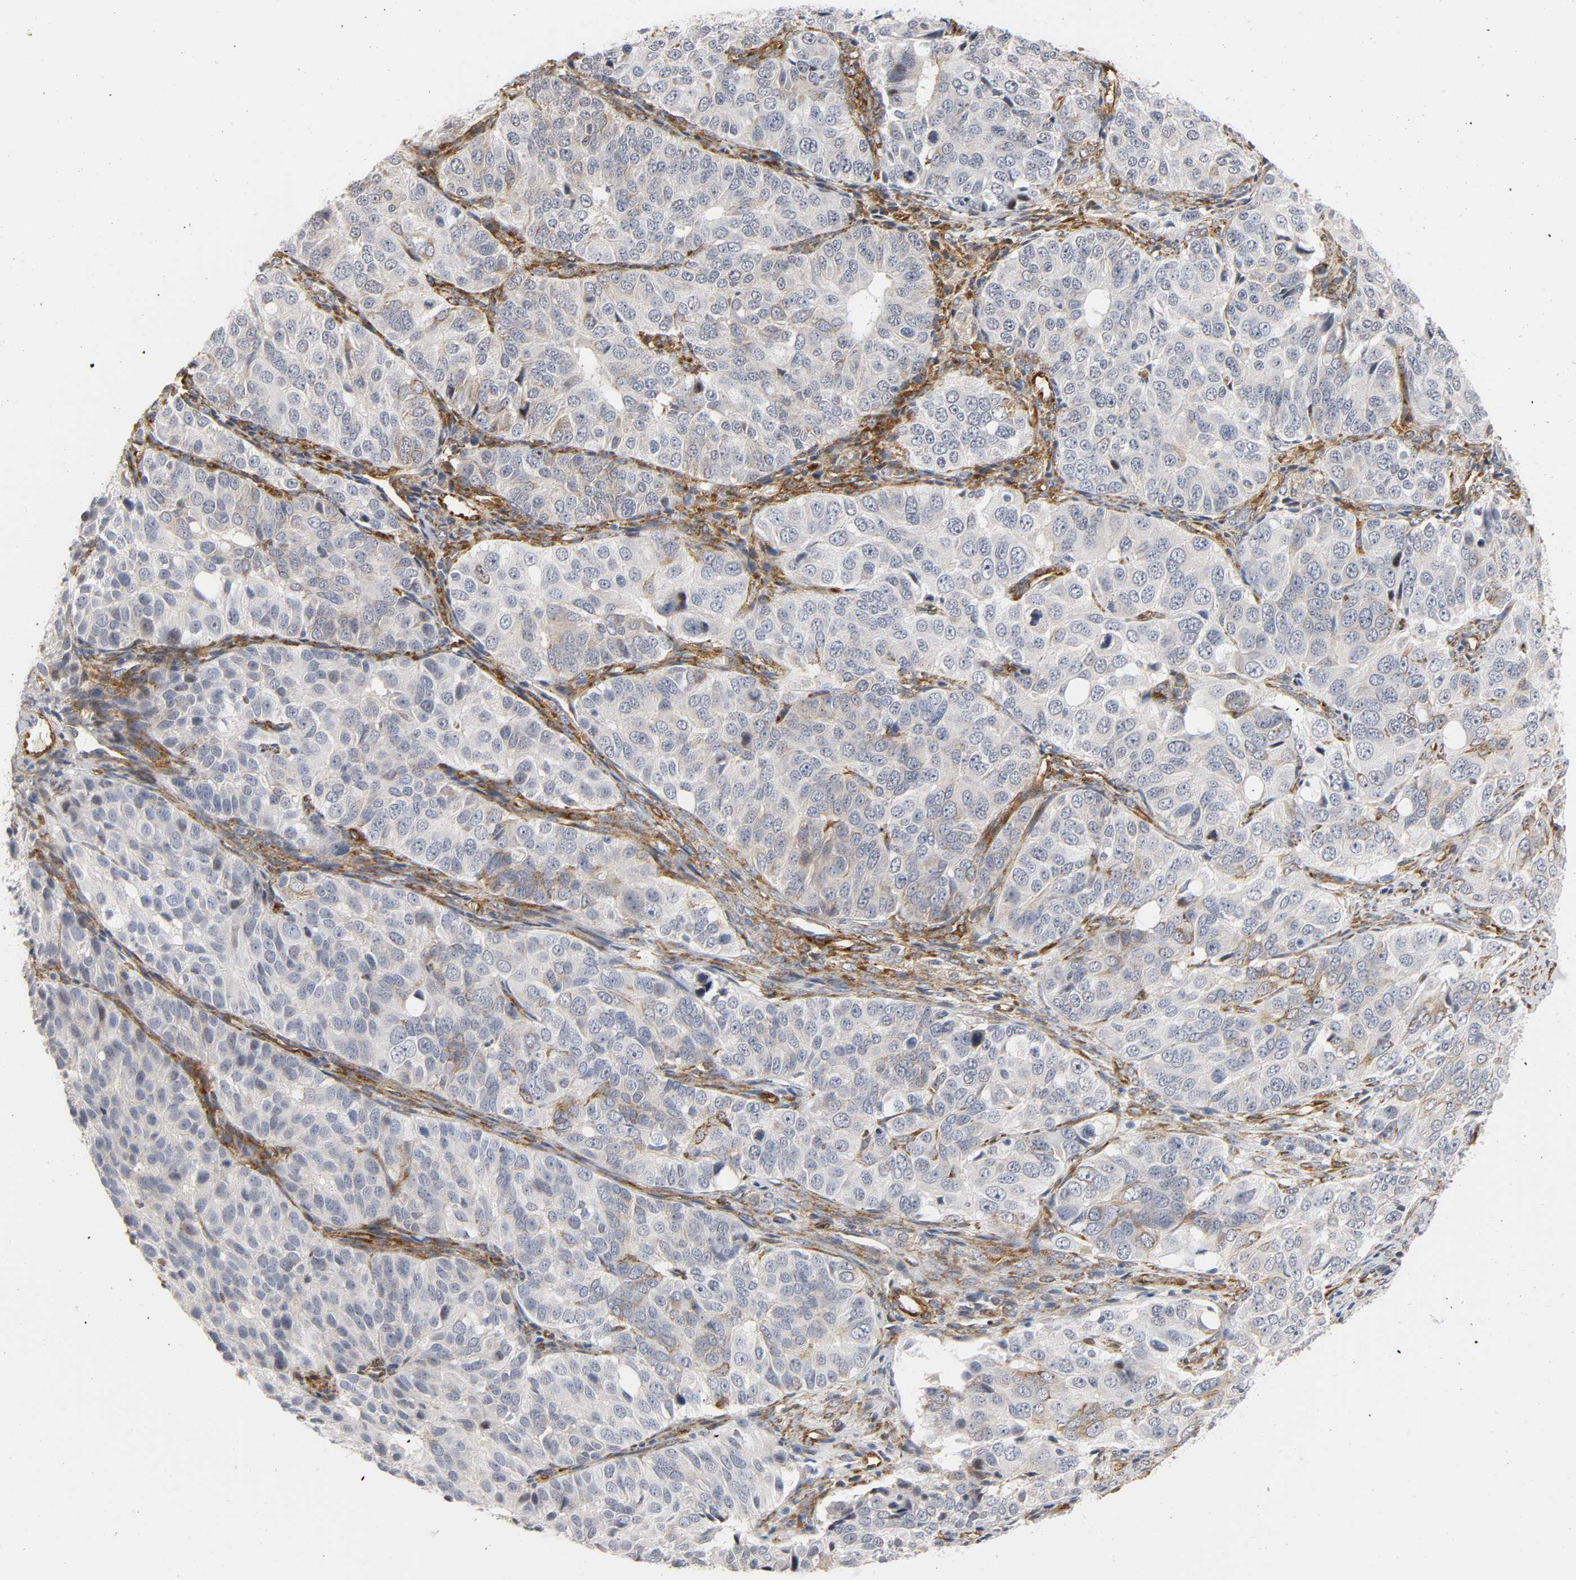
{"staining": {"intensity": "negative", "quantity": "none", "location": "none"}, "tissue": "ovarian cancer", "cell_type": "Tumor cells", "image_type": "cancer", "snomed": [{"axis": "morphology", "description": "Carcinoma, endometroid"}, {"axis": "topography", "description": "Ovary"}], "caption": "There is no significant staining in tumor cells of endometroid carcinoma (ovarian). The staining was performed using DAB (3,3'-diaminobenzidine) to visualize the protein expression in brown, while the nuclei were stained in blue with hematoxylin (Magnification: 20x).", "gene": "DOCK1", "patient": {"sex": "female", "age": 51}}